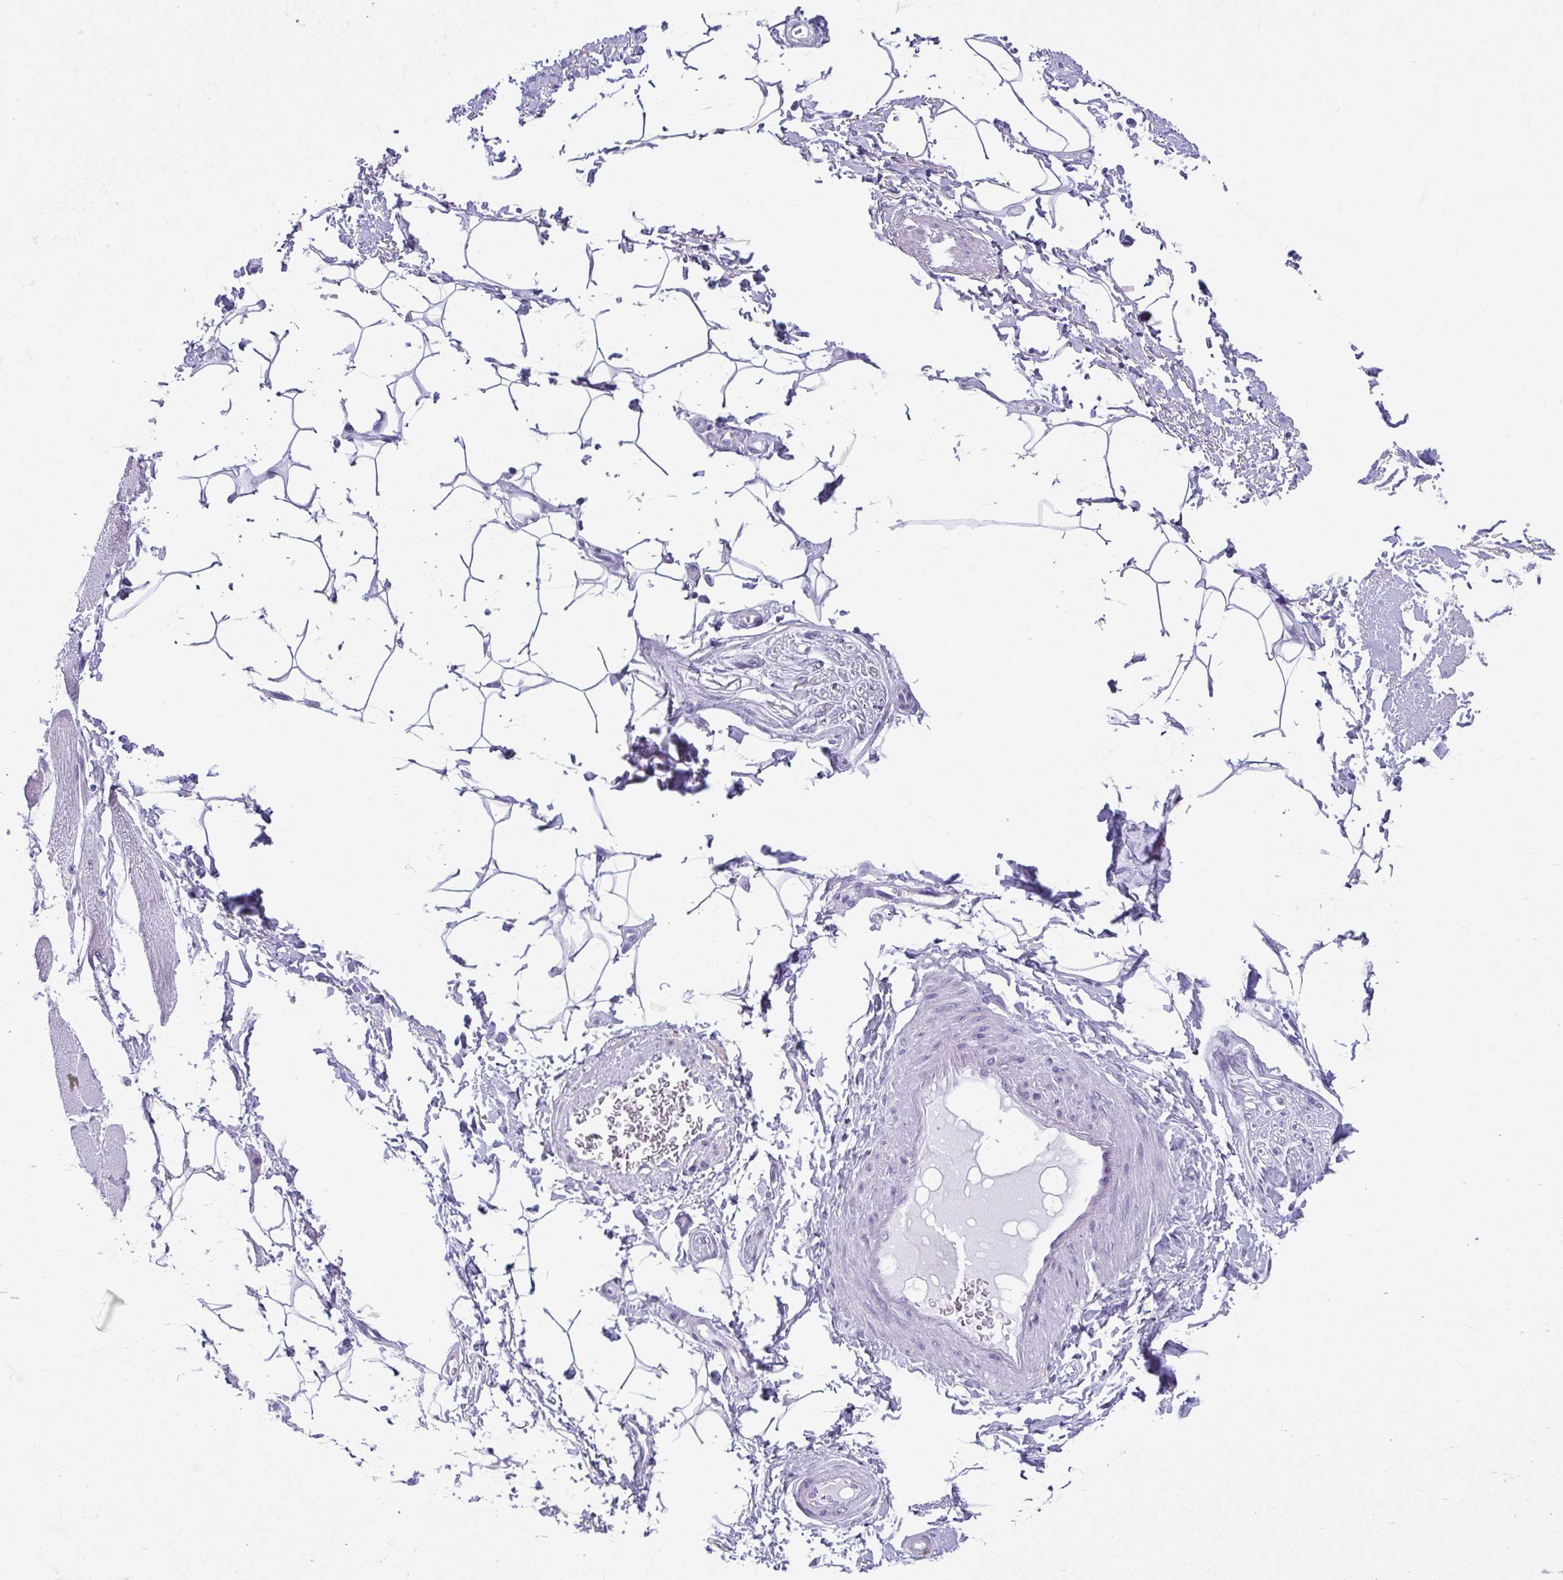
{"staining": {"intensity": "negative", "quantity": "none", "location": "none"}, "tissue": "adipose tissue", "cell_type": "Adipocytes", "image_type": "normal", "snomed": [{"axis": "morphology", "description": "Normal tissue, NOS"}, {"axis": "topography", "description": "Peripheral nerve tissue"}], "caption": "Protein analysis of normal adipose tissue reveals no significant positivity in adipocytes. (DAB immunohistochemistry with hematoxylin counter stain).", "gene": "TCEAL3", "patient": {"sex": "male", "age": 51}}